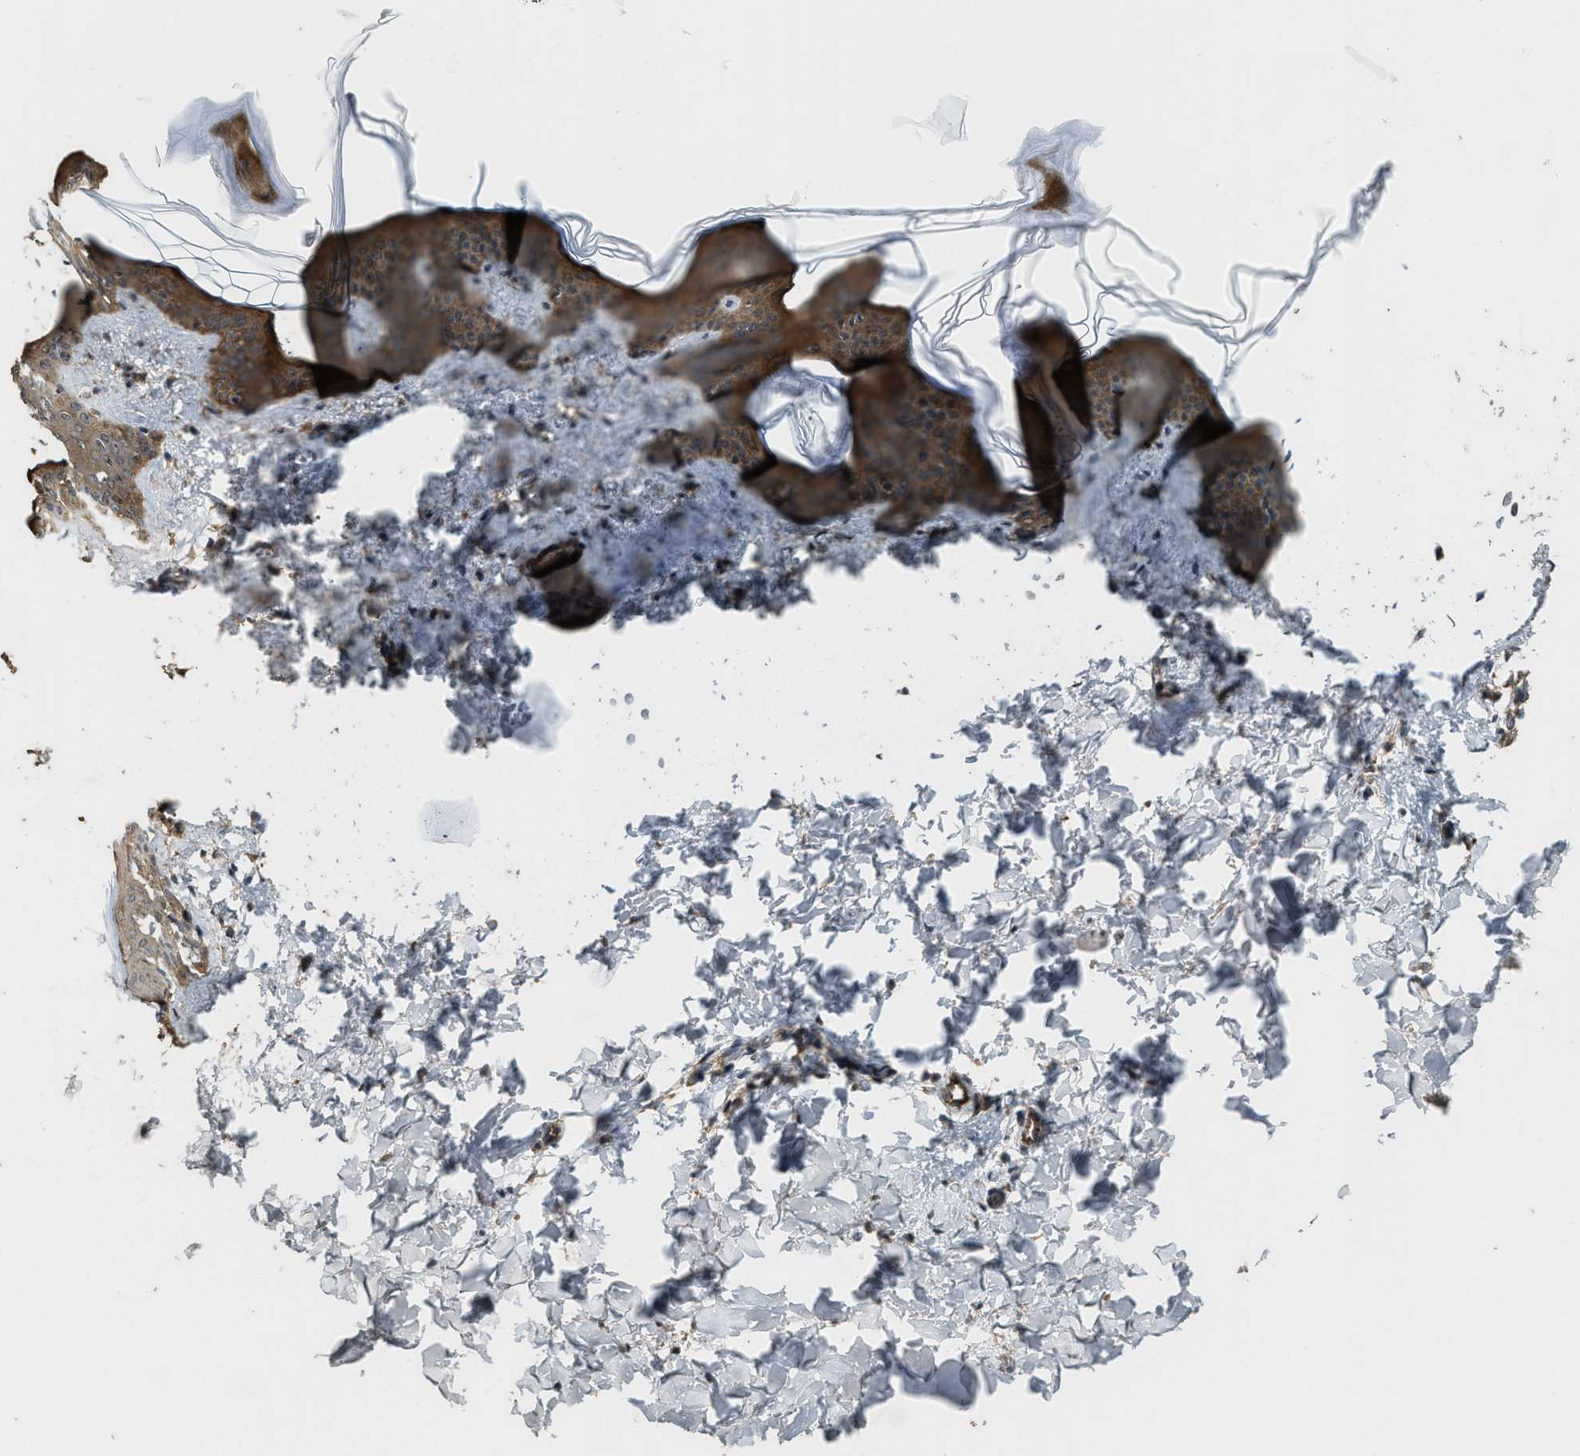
{"staining": {"intensity": "moderate", "quantity": ">75%", "location": "cytoplasmic/membranous"}, "tissue": "skin", "cell_type": "Fibroblasts", "image_type": "normal", "snomed": [{"axis": "morphology", "description": "Normal tissue, NOS"}, {"axis": "topography", "description": "Skin"}], "caption": "Human skin stained with a brown dye displays moderate cytoplasmic/membranous positive staining in about >75% of fibroblasts.", "gene": "ARHGEF5", "patient": {"sex": "female", "age": 17}}